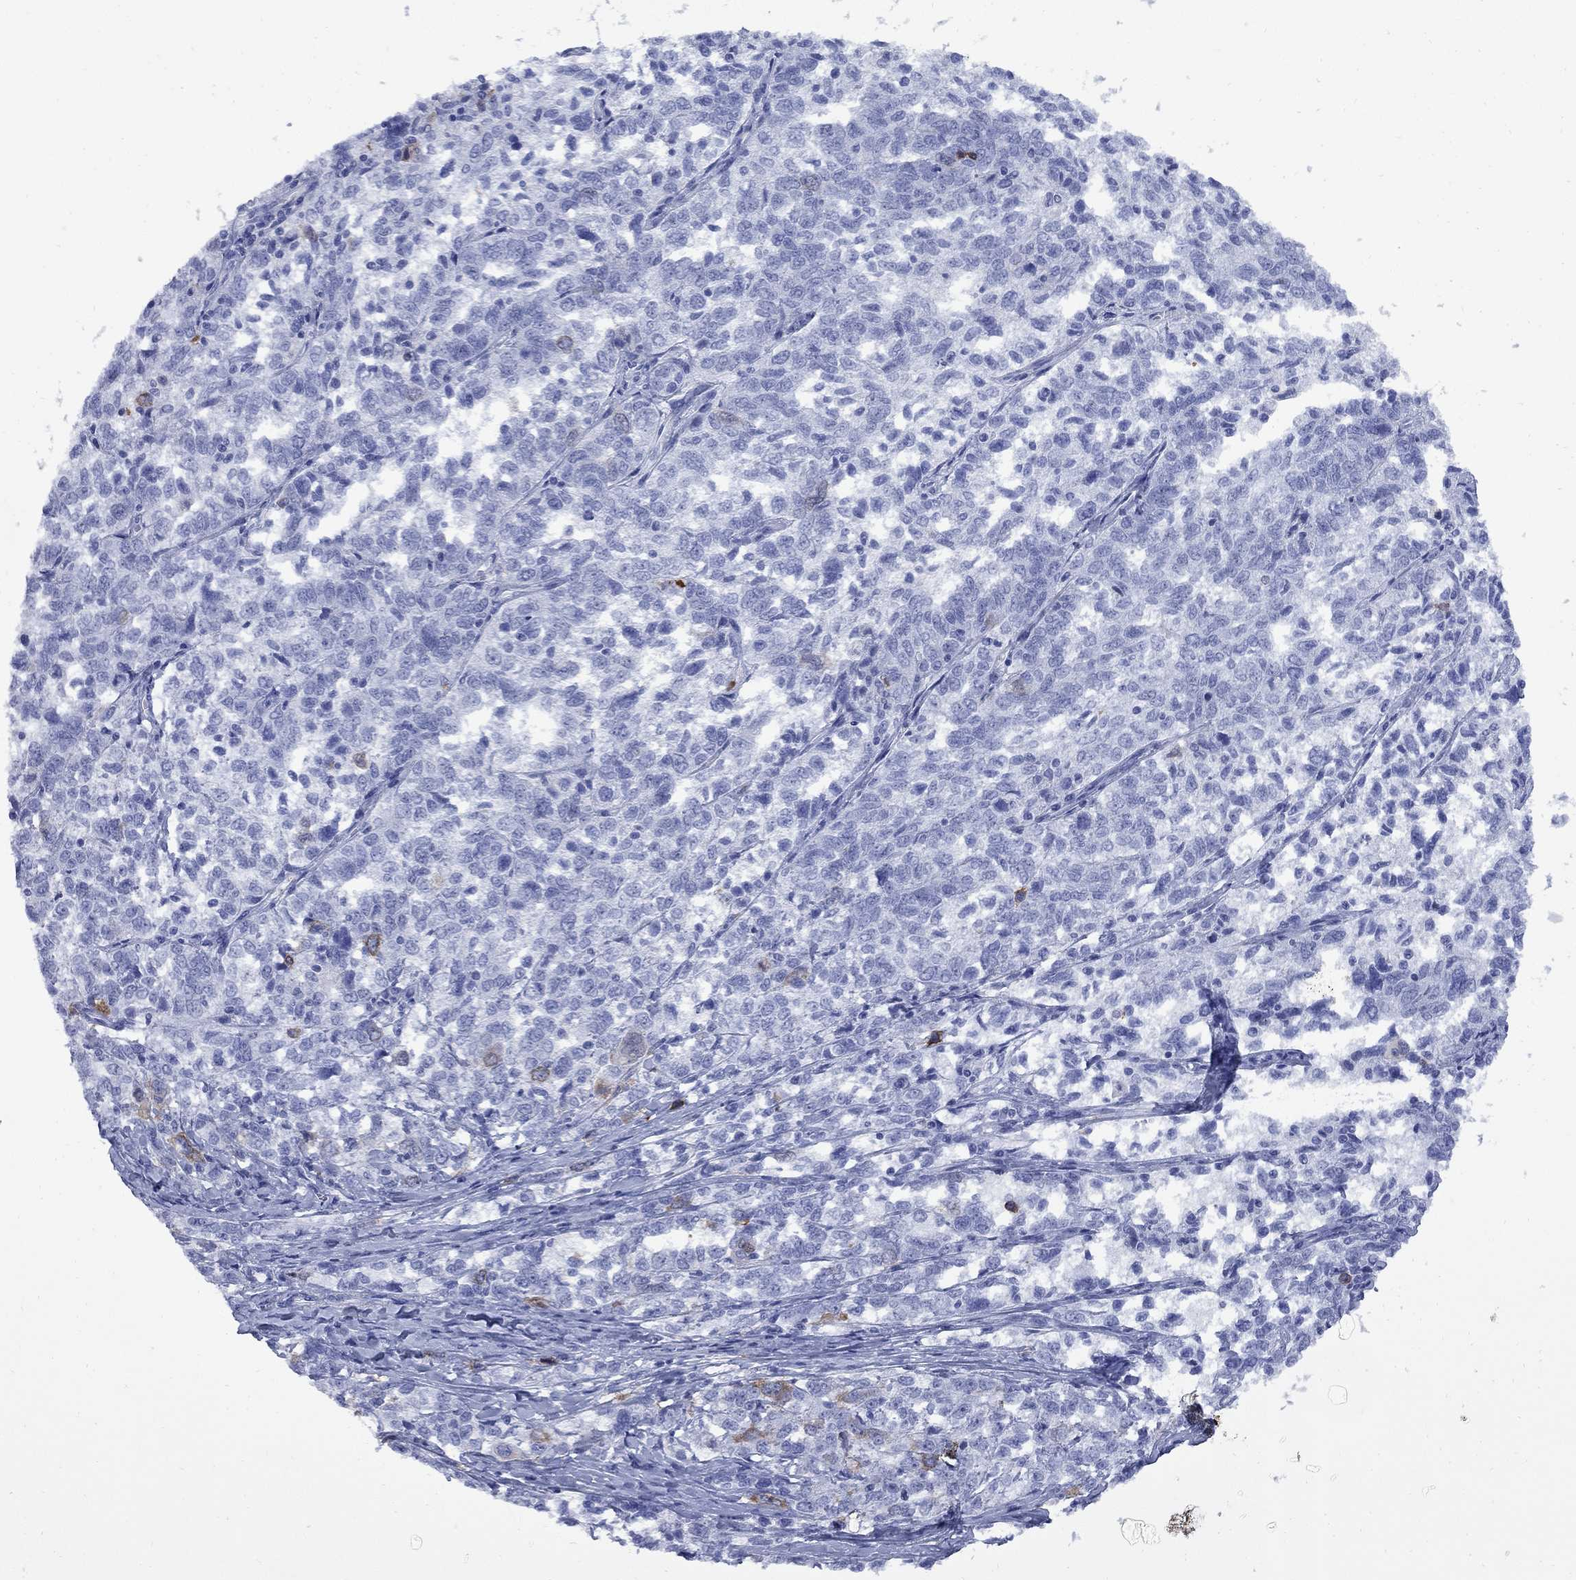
{"staining": {"intensity": "moderate", "quantity": "<25%", "location": "cytoplasmic/membranous"}, "tissue": "ovarian cancer", "cell_type": "Tumor cells", "image_type": "cancer", "snomed": [{"axis": "morphology", "description": "Cystadenocarcinoma, serous, NOS"}, {"axis": "topography", "description": "Ovary"}], "caption": "Immunohistochemical staining of human ovarian serous cystadenocarcinoma reveals moderate cytoplasmic/membranous protein expression in about <25% of tumor cells.", "gene": "TACC3", "patient": {"sex": "female", "age": 71}}